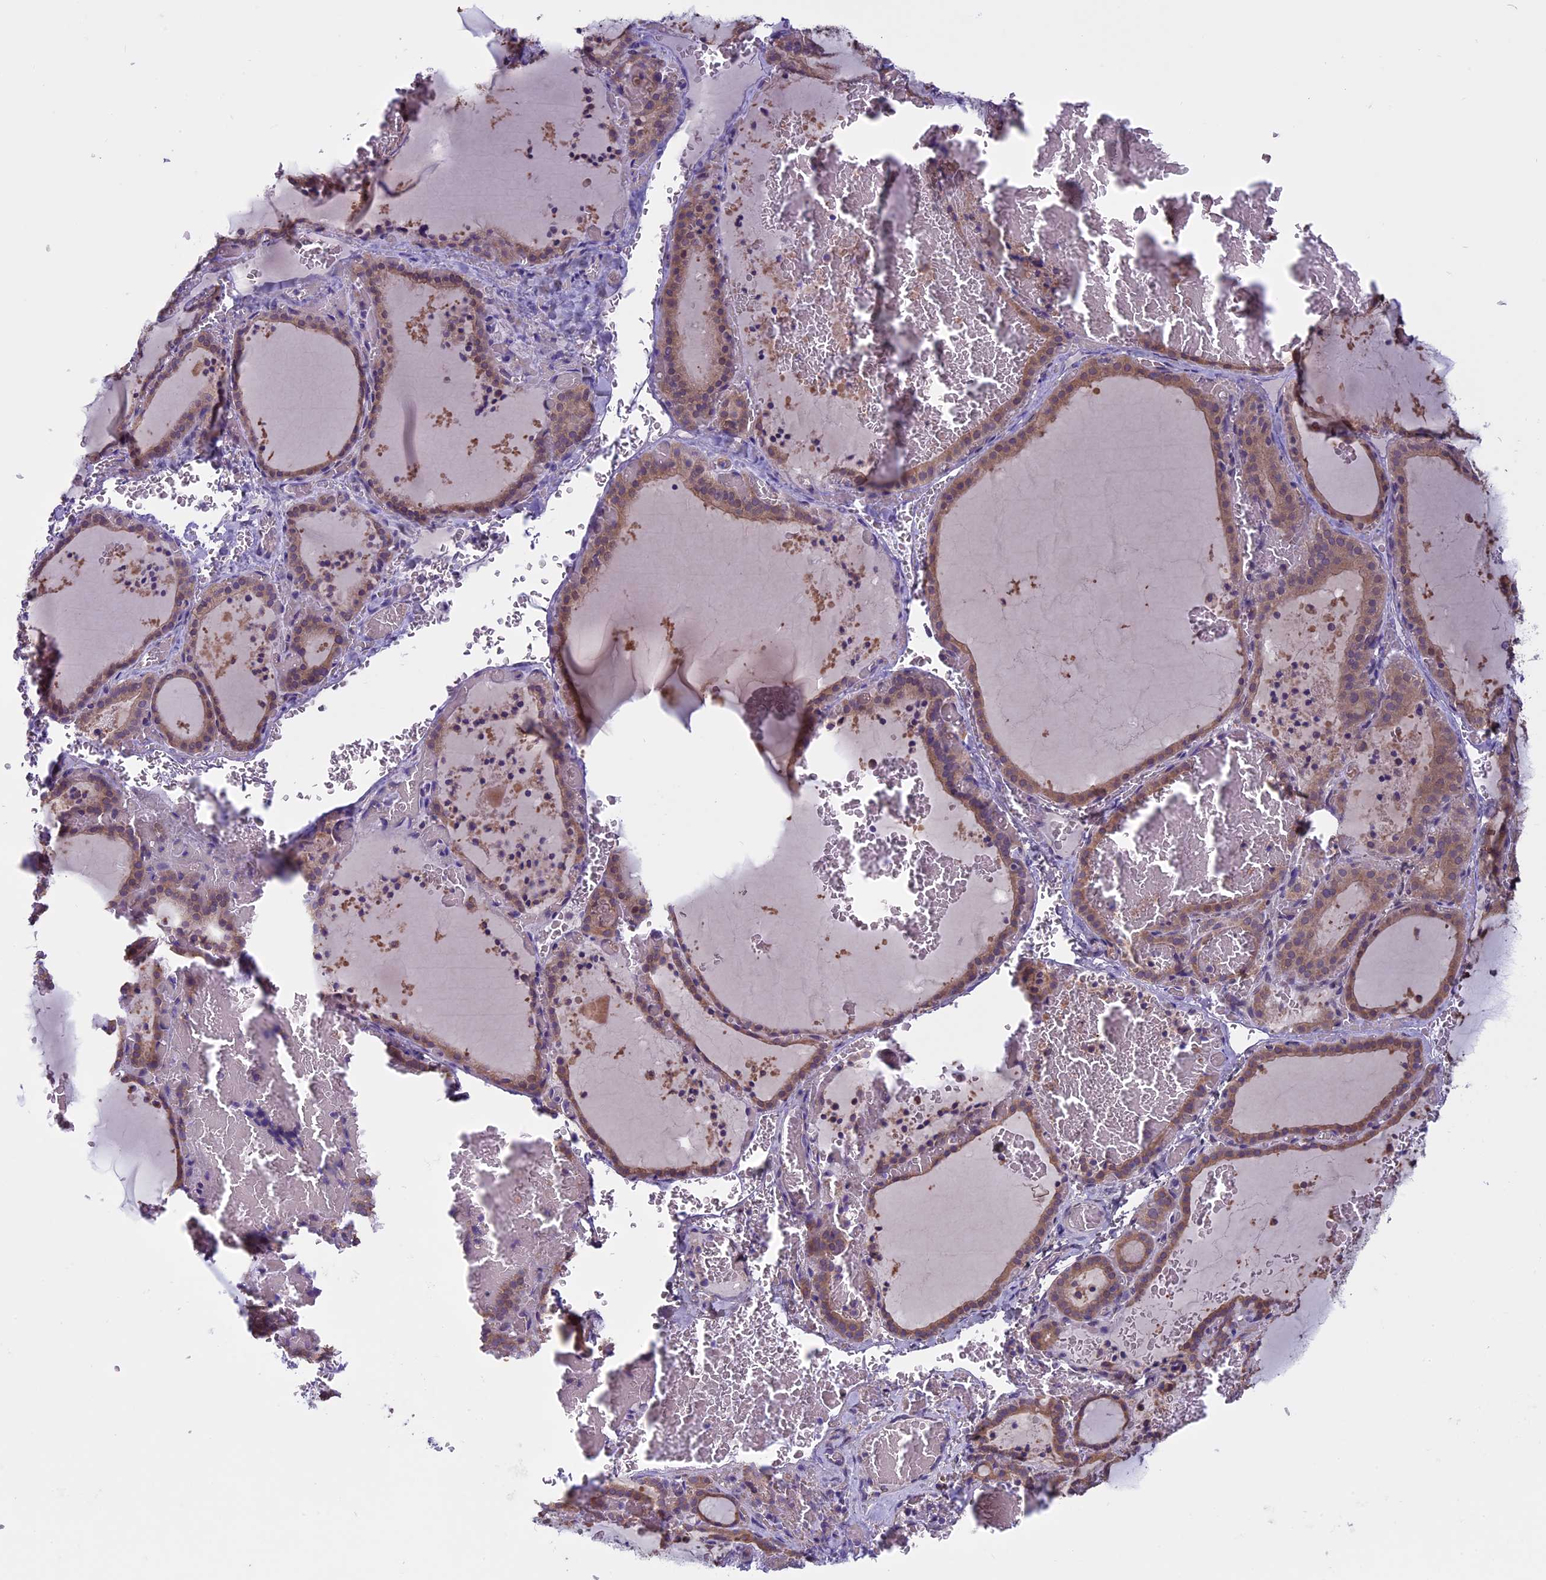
{"staining": {"intensity": "moderate", "quantity": ">75%", "location": "cytoplasmic/membranous"}, "tissue": "thyroid gland", "cell_type": "Glandular cells", "image_type": "normal", "snomed": [{"axis": "morphology", "description": "Normal tissue, NOS"}, {"axis": "topography", "description": "Thyroid gland"}], "caption": "IHC of unremarkable human thyroid gland displays medium levels of moderate cytoplasmic/membranous staining in approximately >75% of glandular cells.", "gene": "DCTN5", "patient": {"sex": "female", "age": 39}}